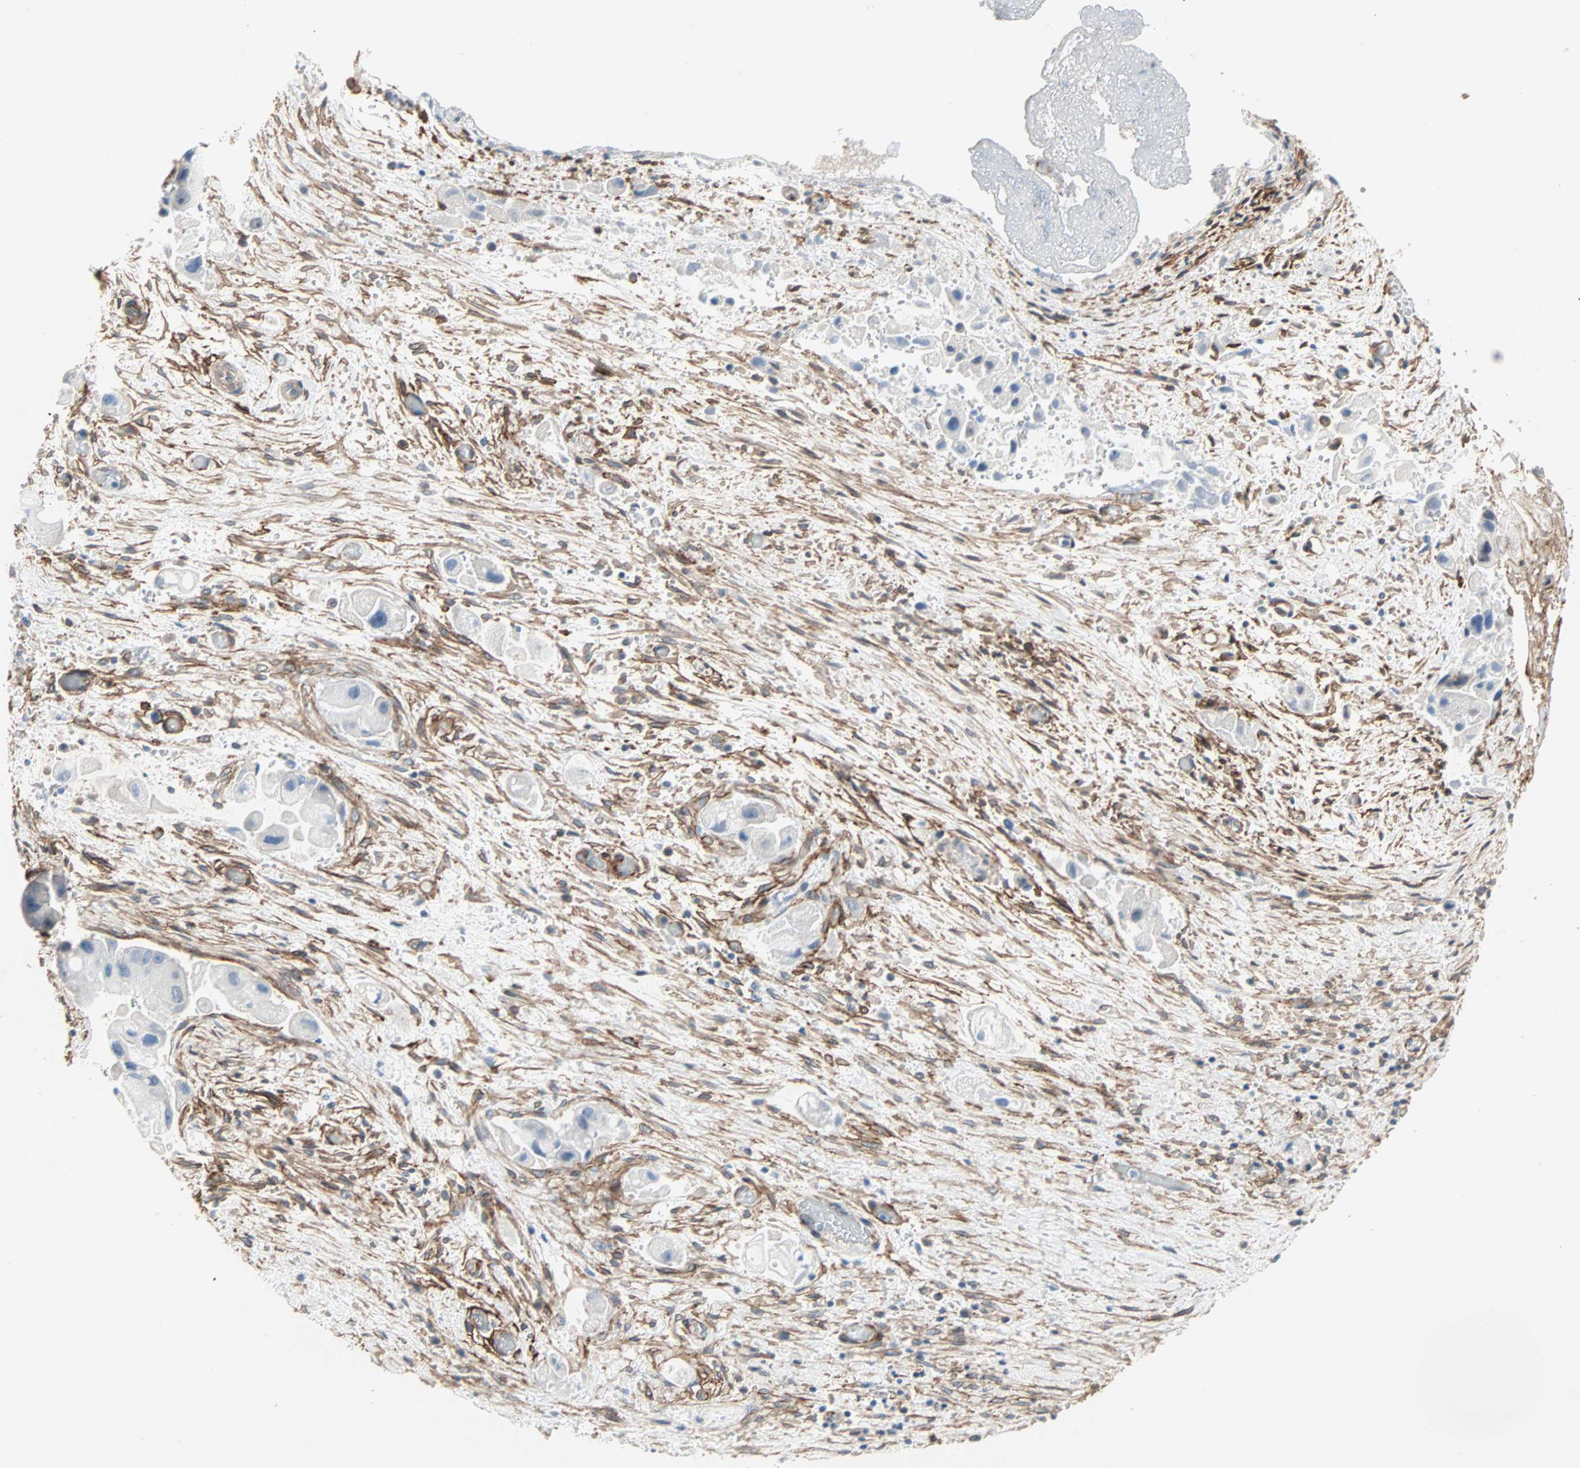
{"staining": {"intensity": "negative", "quantity": "none", "location": "none"}, "tissue": "liver cancer", "cell_type": "Tumor cells", "image_type": "cancer", "snomed": [{"axis": "morphology", "description": "Normal tissue, NOS"}, {"axis": "morphology", "description": "Cholangiocarcinoma"}, {"axis": "topography", "description": "Liver"}, {"axis": "topography", "description": "Peripheral nerve tissue"}], "caption": "This image is of cholangiocarcinoma (liver) stained with immunohistochemistry (IHC) to label a protein in brown with the nuclei are counter-stained blue. There is no staining in tumor cells.", "gene": "EPB41L2", "patient": {"sex": "male", "age": 50}}